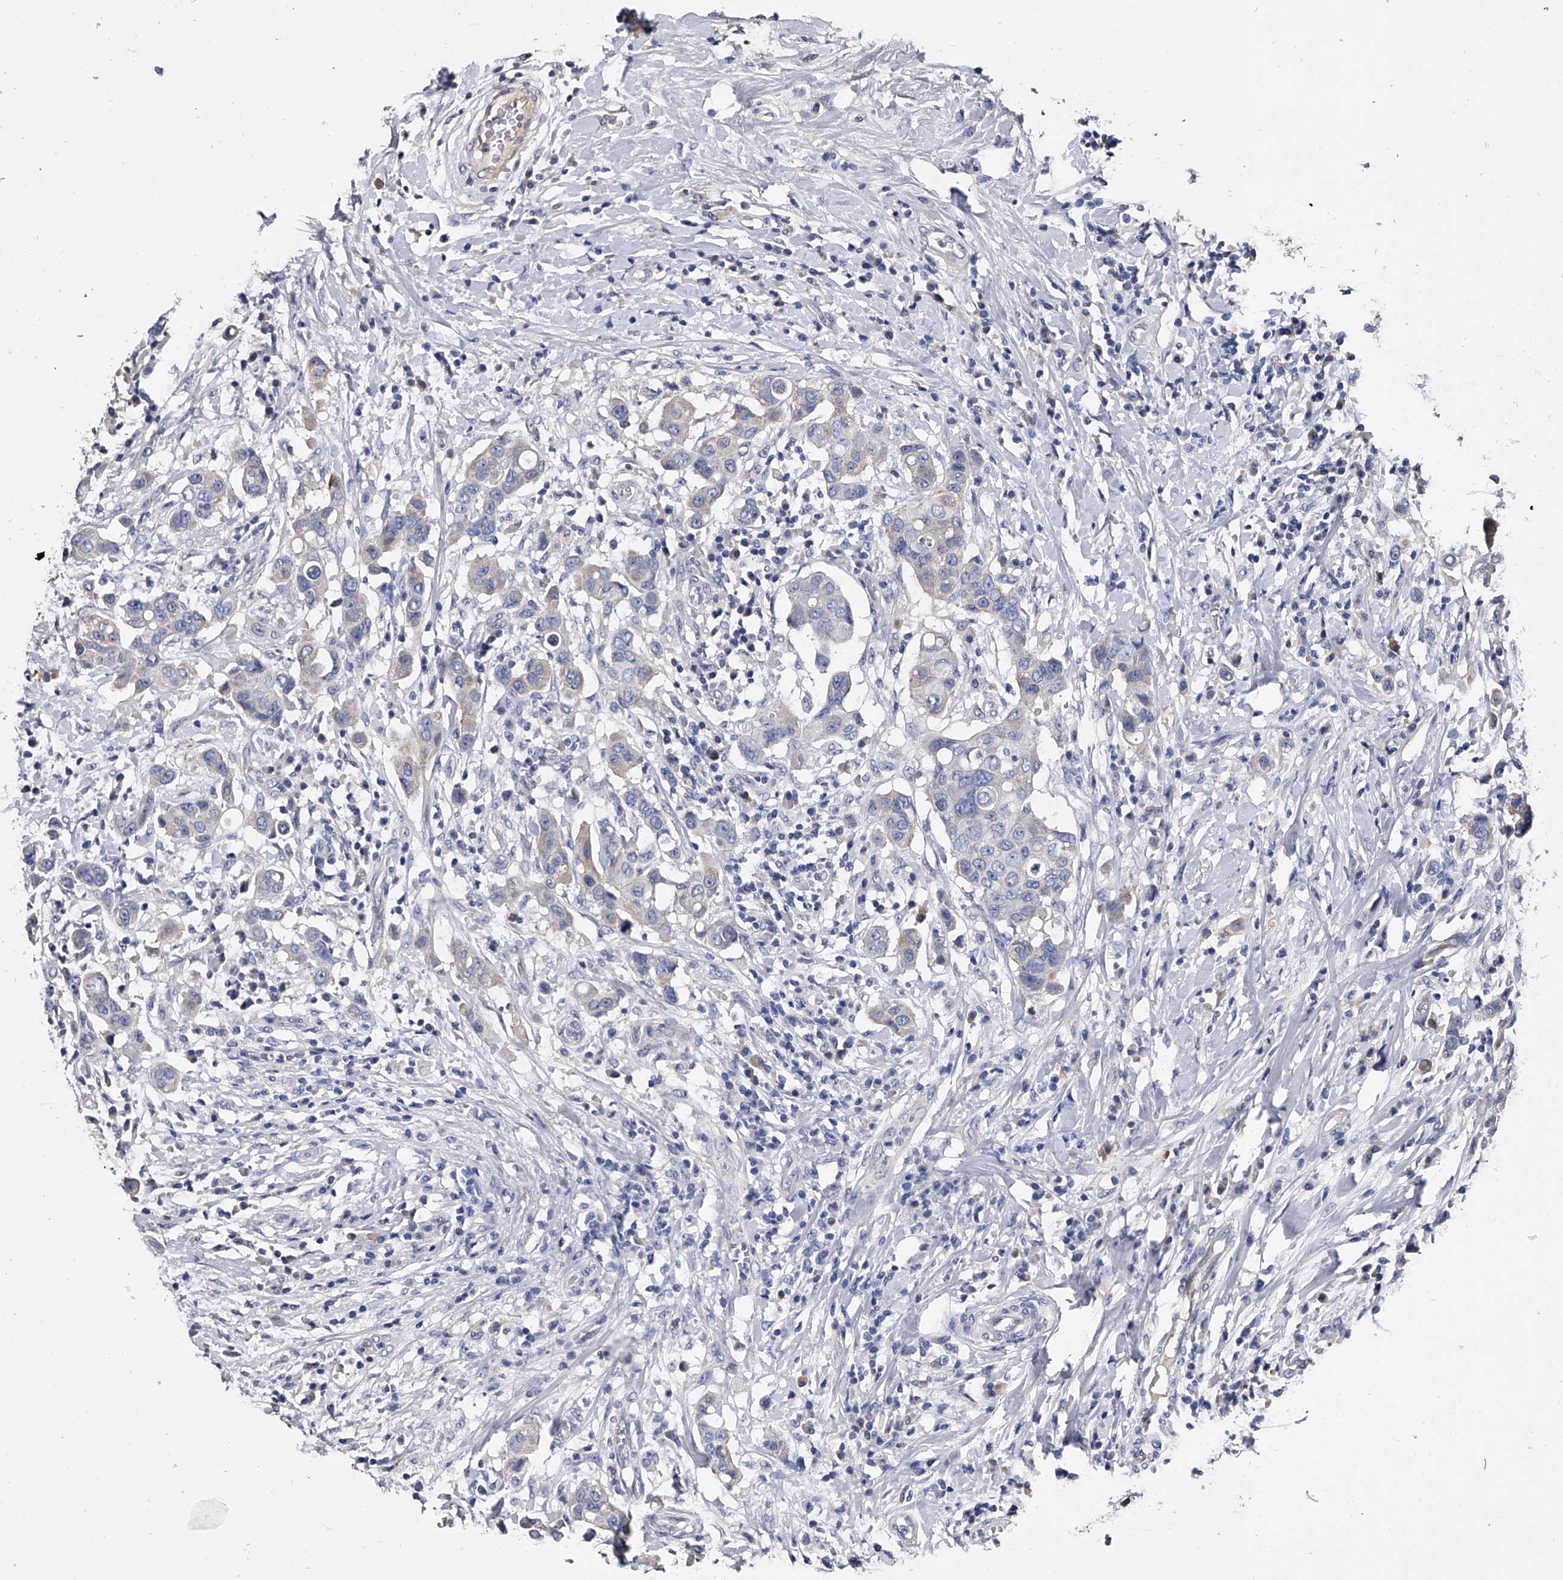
{"staining": {"intensity": "negative", "quantity": "none", "location": "none"}, "tissue": "breast cancer", "cell_type": "Tumor cells", "image_type": "cancer", "snomed": [{"axis": "morphology", "description": "Duct carcinoma"}, {"axis": "topography", "description": "Breast"}], "caption": "Immunohistochemical staining of infiltrating ductal carcinoma (breast) reveals no significant staining in tumor cells.", "gene": "EFCAB7", "patient": {"sex": "female", "age": 27}}